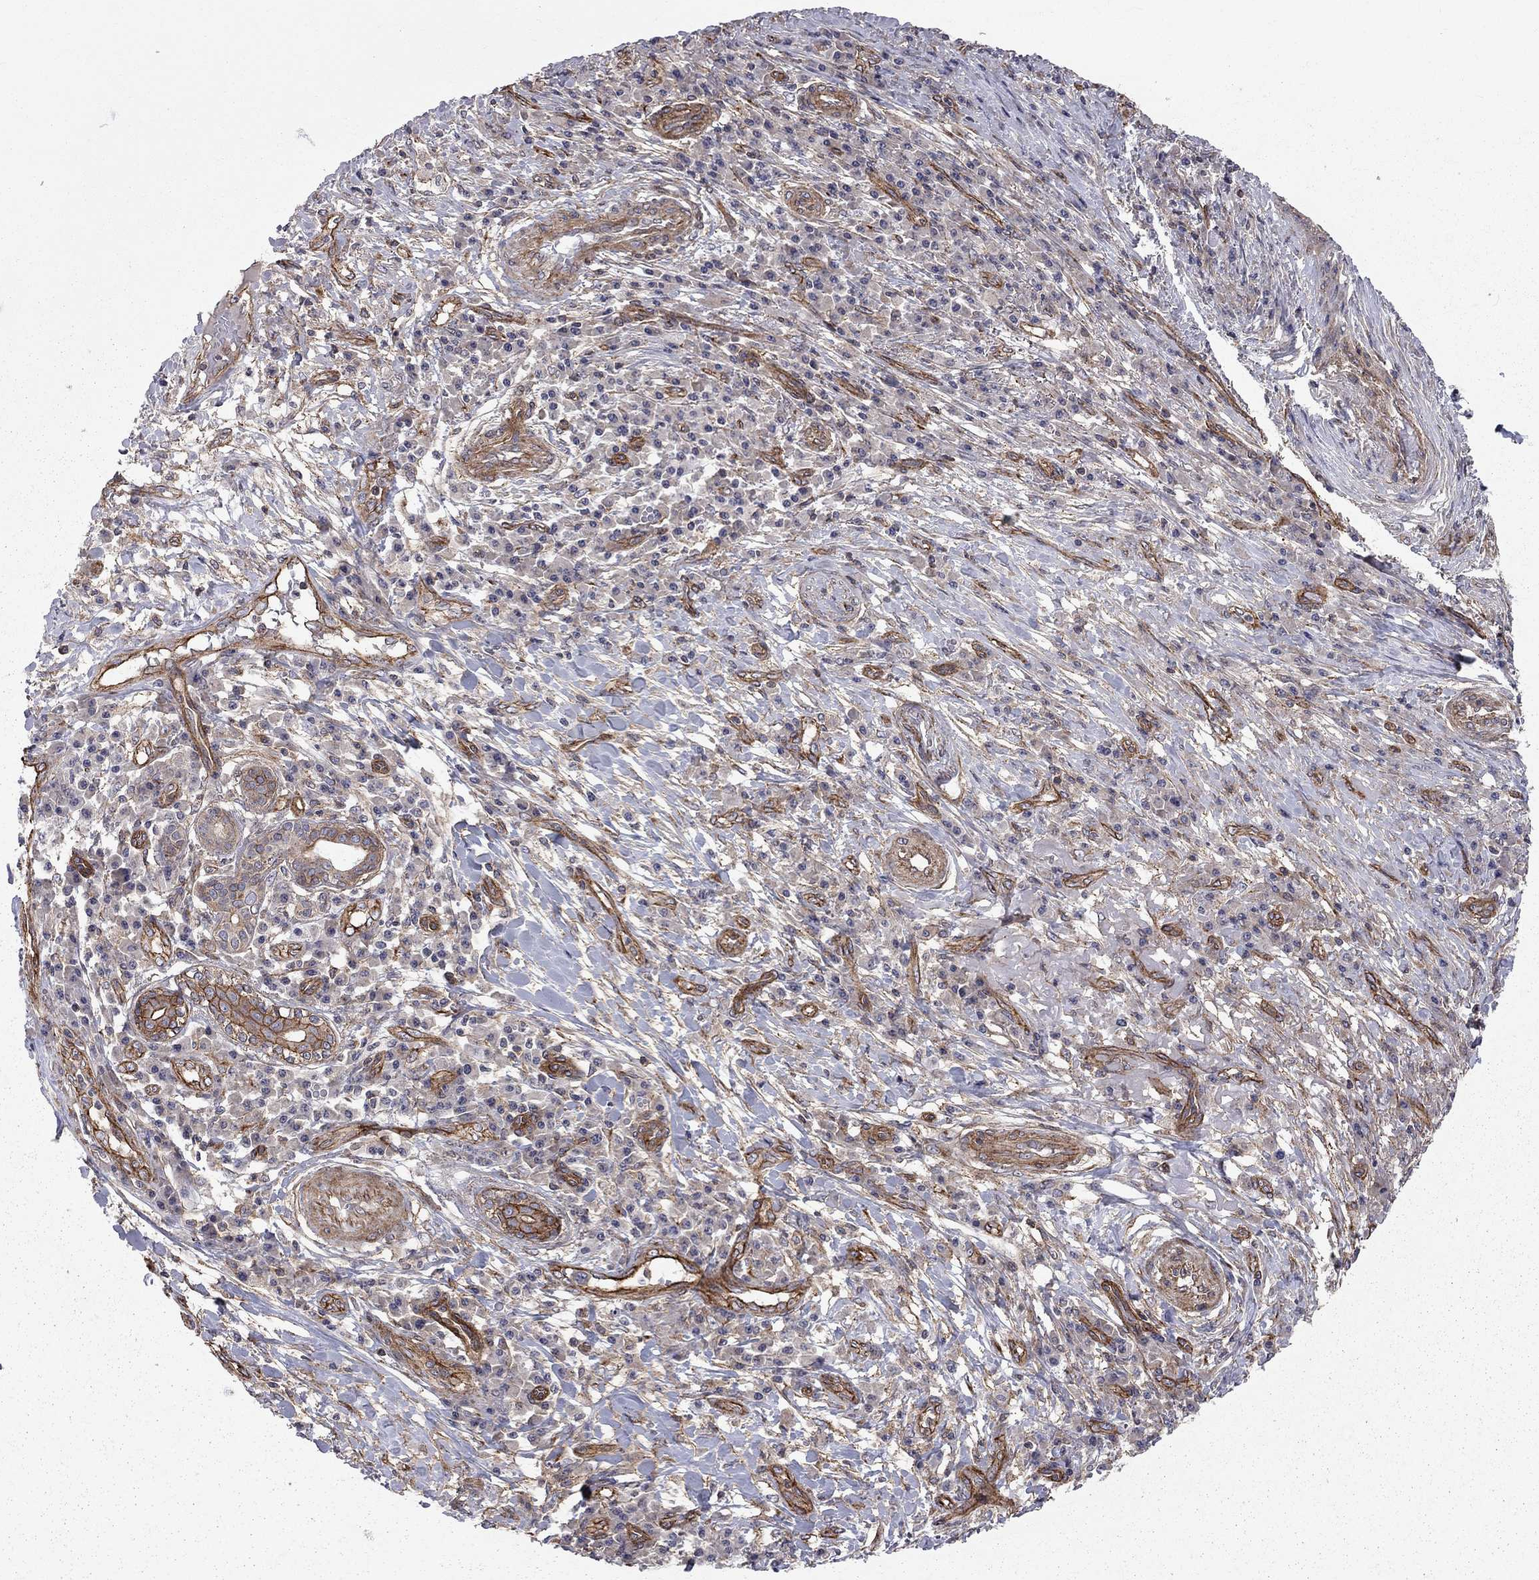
{"staining": {"intensity": "moderate", "quantity": ">75%", "location": "cytoplasmic/membranous"}, "tissue": "skin cancer", "cell_type": "Tumor cells", "image_type": "cancer", "snomed": [{"axis": "morphology", "description": "Squamous cell carcinoma, NOS"}, {"axis": "topography", "description": "Skin"}], "caption": "Moderate cytoplasmic/membranous expression is present in approximately >75% of tumor cells in skin cancer (squamous cell carcinoma).", "gene": "RASEF", "patient": {"sex": "male", "age": 92}}